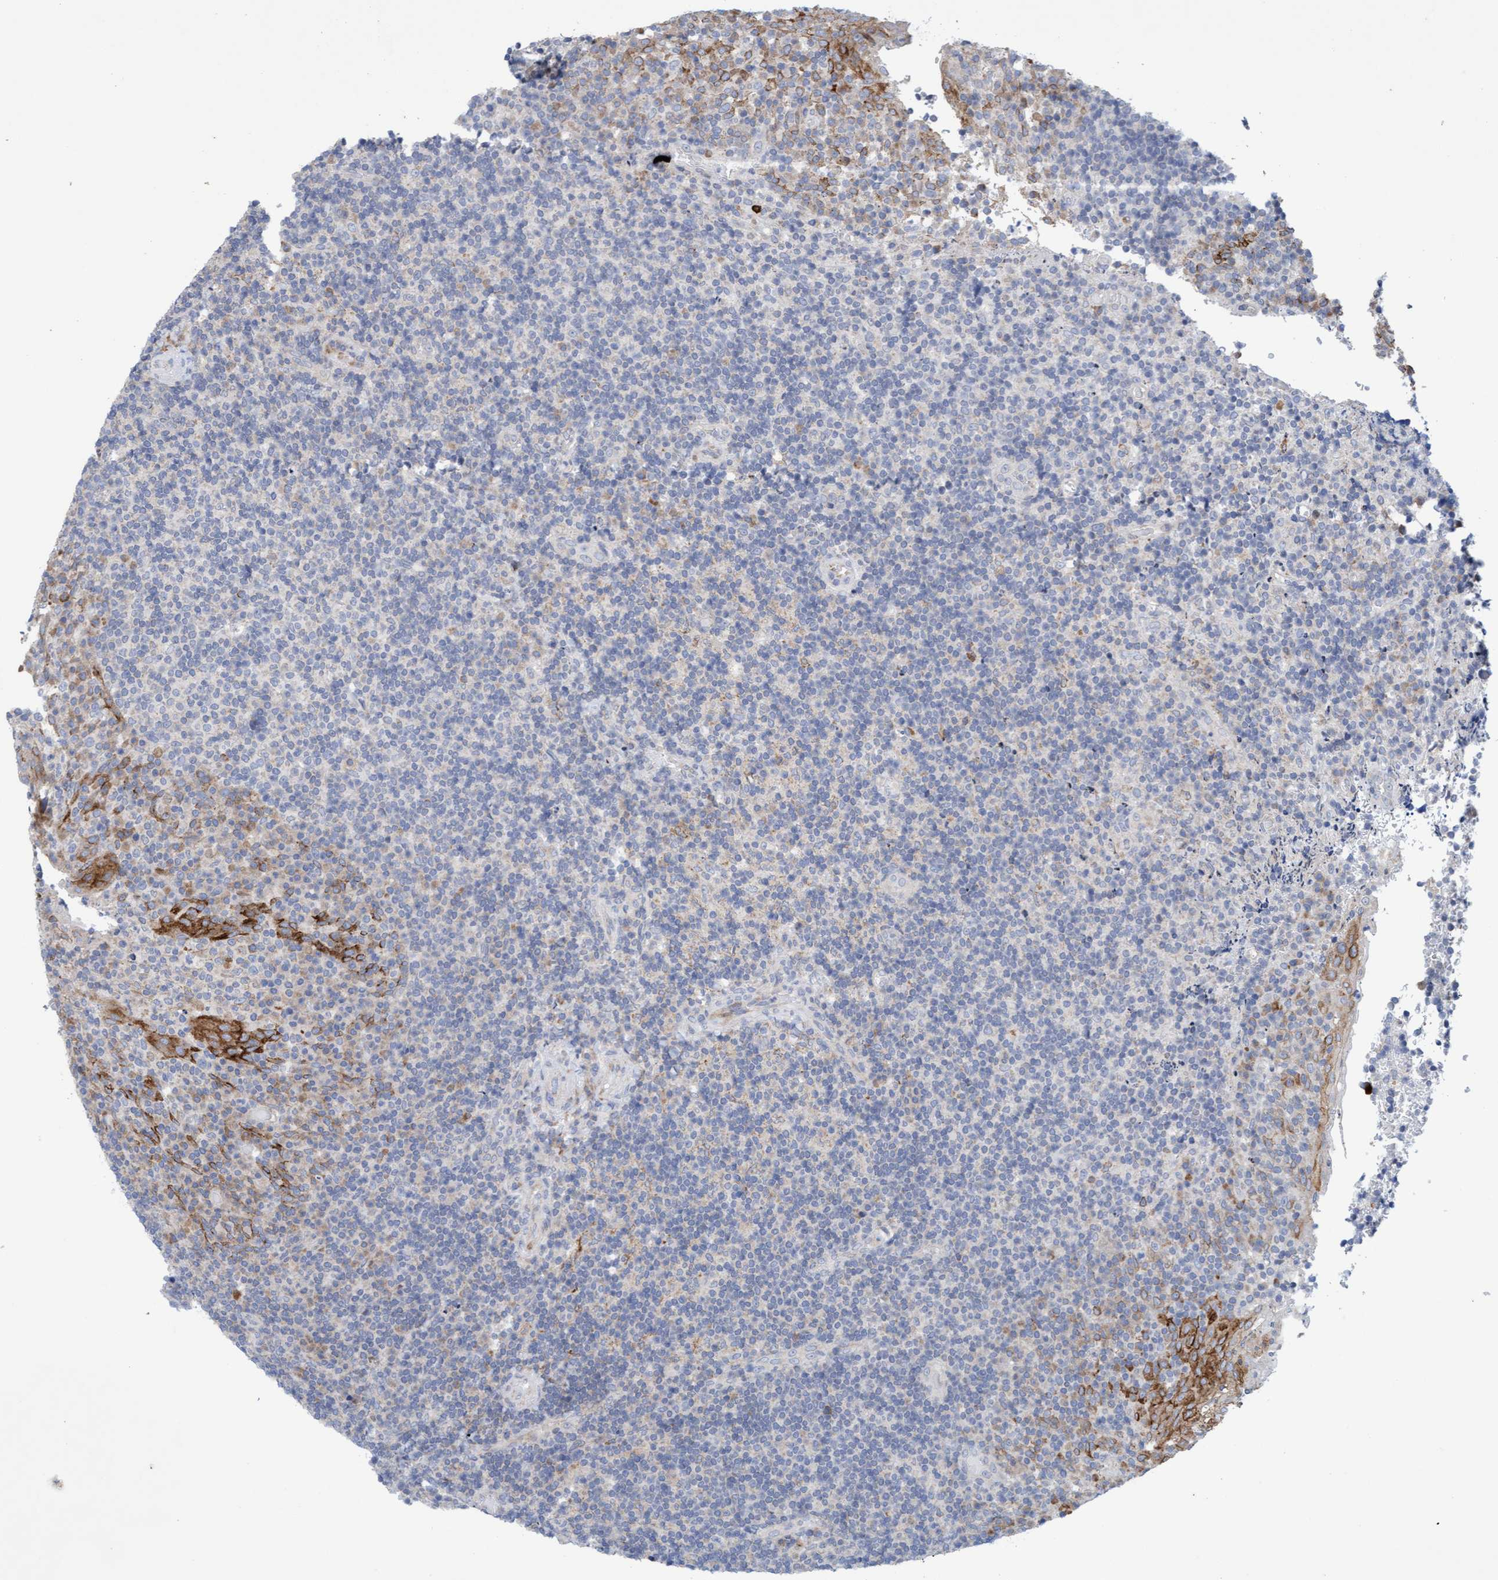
{"staining": {"intensity": "negative", "quantity": "none", "location": "none"}, "tissue": "lymphoma", "cell_type": "Tumor cells", "image_type": "cancer", "snomed": [{"axis": "morphology", "description": "Malignant lymphoma, non-Hodgkin's type, High grade"}, {"axis": "topography", "description": "Tonsil"}], "caption": "Immunohistochemical staining of malignant lymphoma, non-Hodgkin's type (high-grade) reveals no significant staining in tumor cells.", "gene": "SLC28A3", "patient": {"sex": "female", "age": 36}}